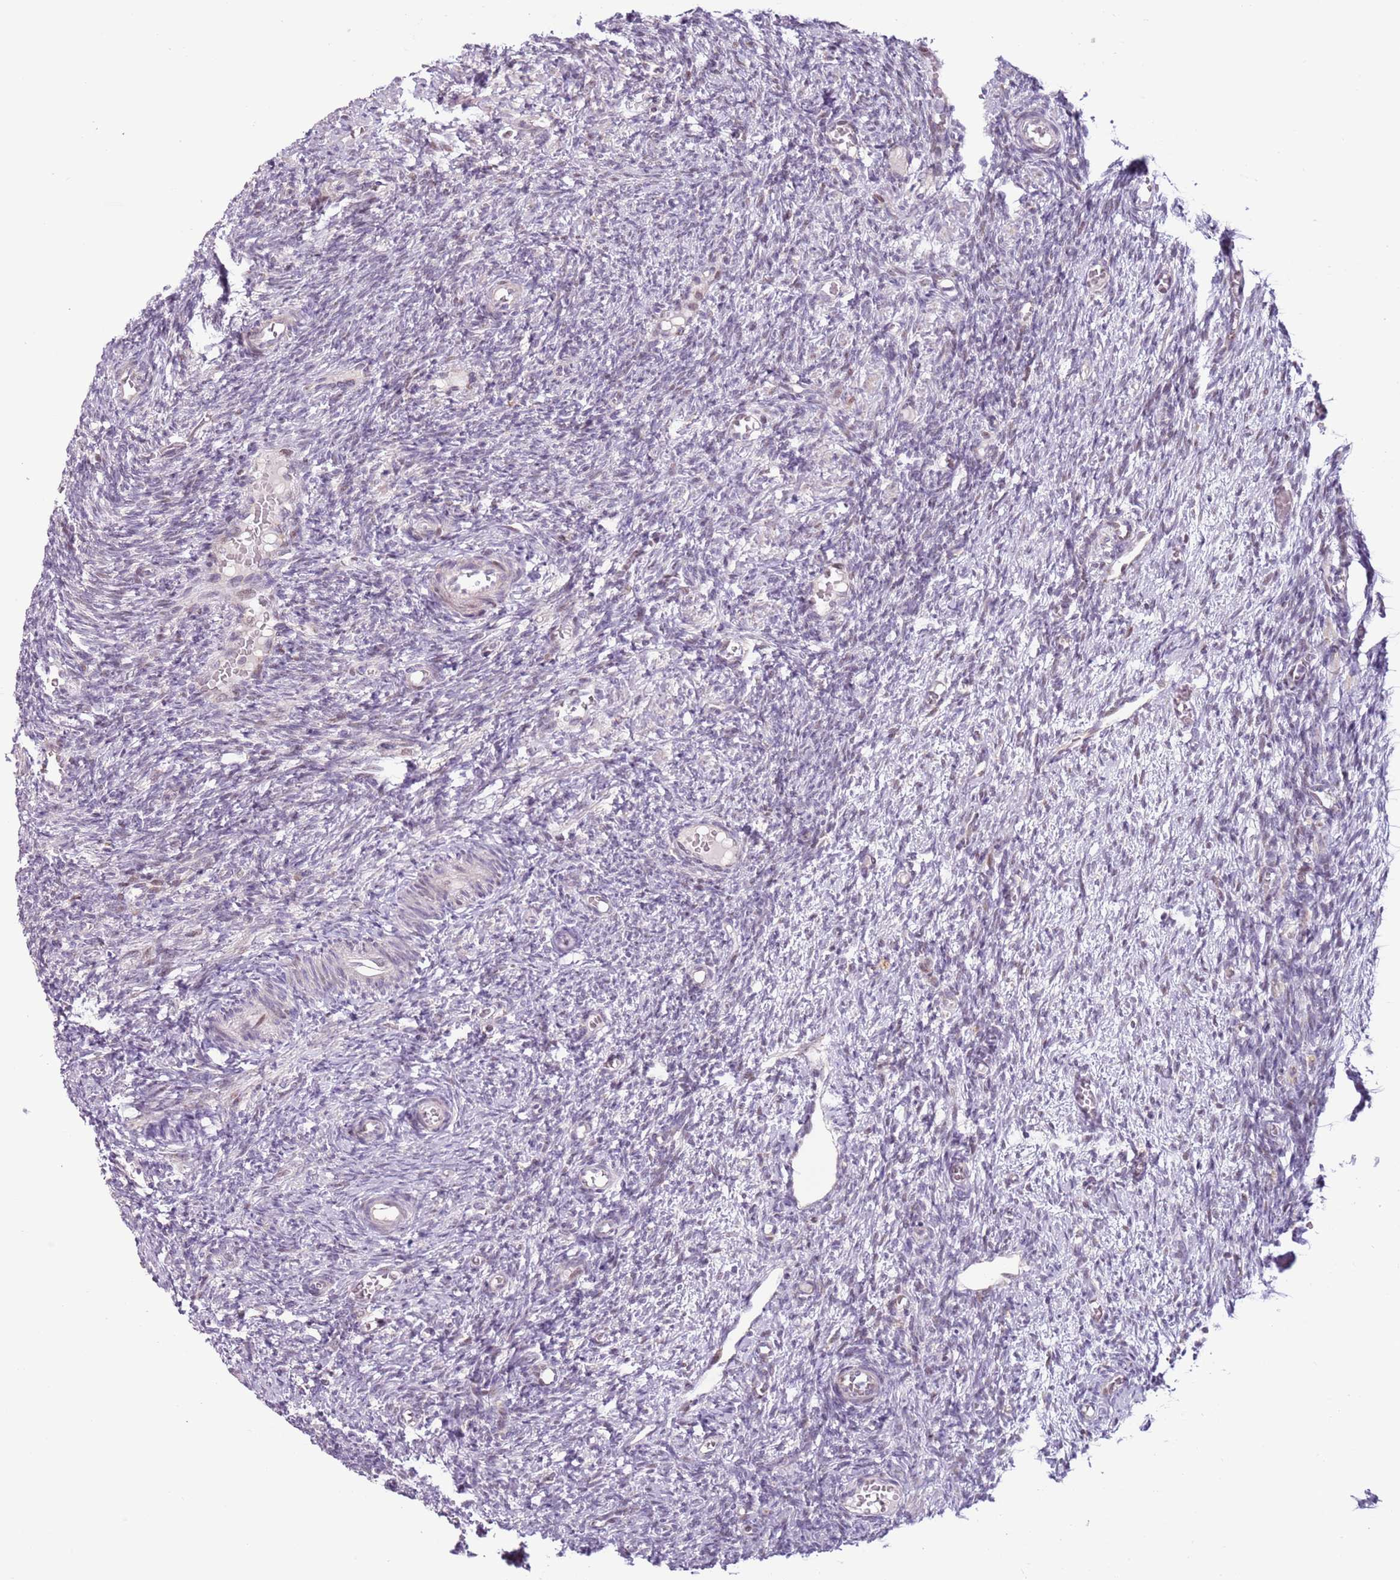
{"staining": {"intensity": "negative", "quantity": "none", "location": "none"}, "tissue": "ovary", "cell_type": "Ovarian stroma cells", "image_type": "normal", "snomed": [{"axis": "morphology", "description": "Normal tissue, NOS"}, {"axis": "topography", "description": "Ovary"}], "caption": "The image reveals no staining of ovarian stroma cells in unremarkable ovary. The staining was performed using DAB to visualize the protein expression in brown, while the nuclei were stained in blue with hematoxylin (Magnification: 20x).", "gene": "MLLT11", "patient": {"sex": "female", "age": 27}}